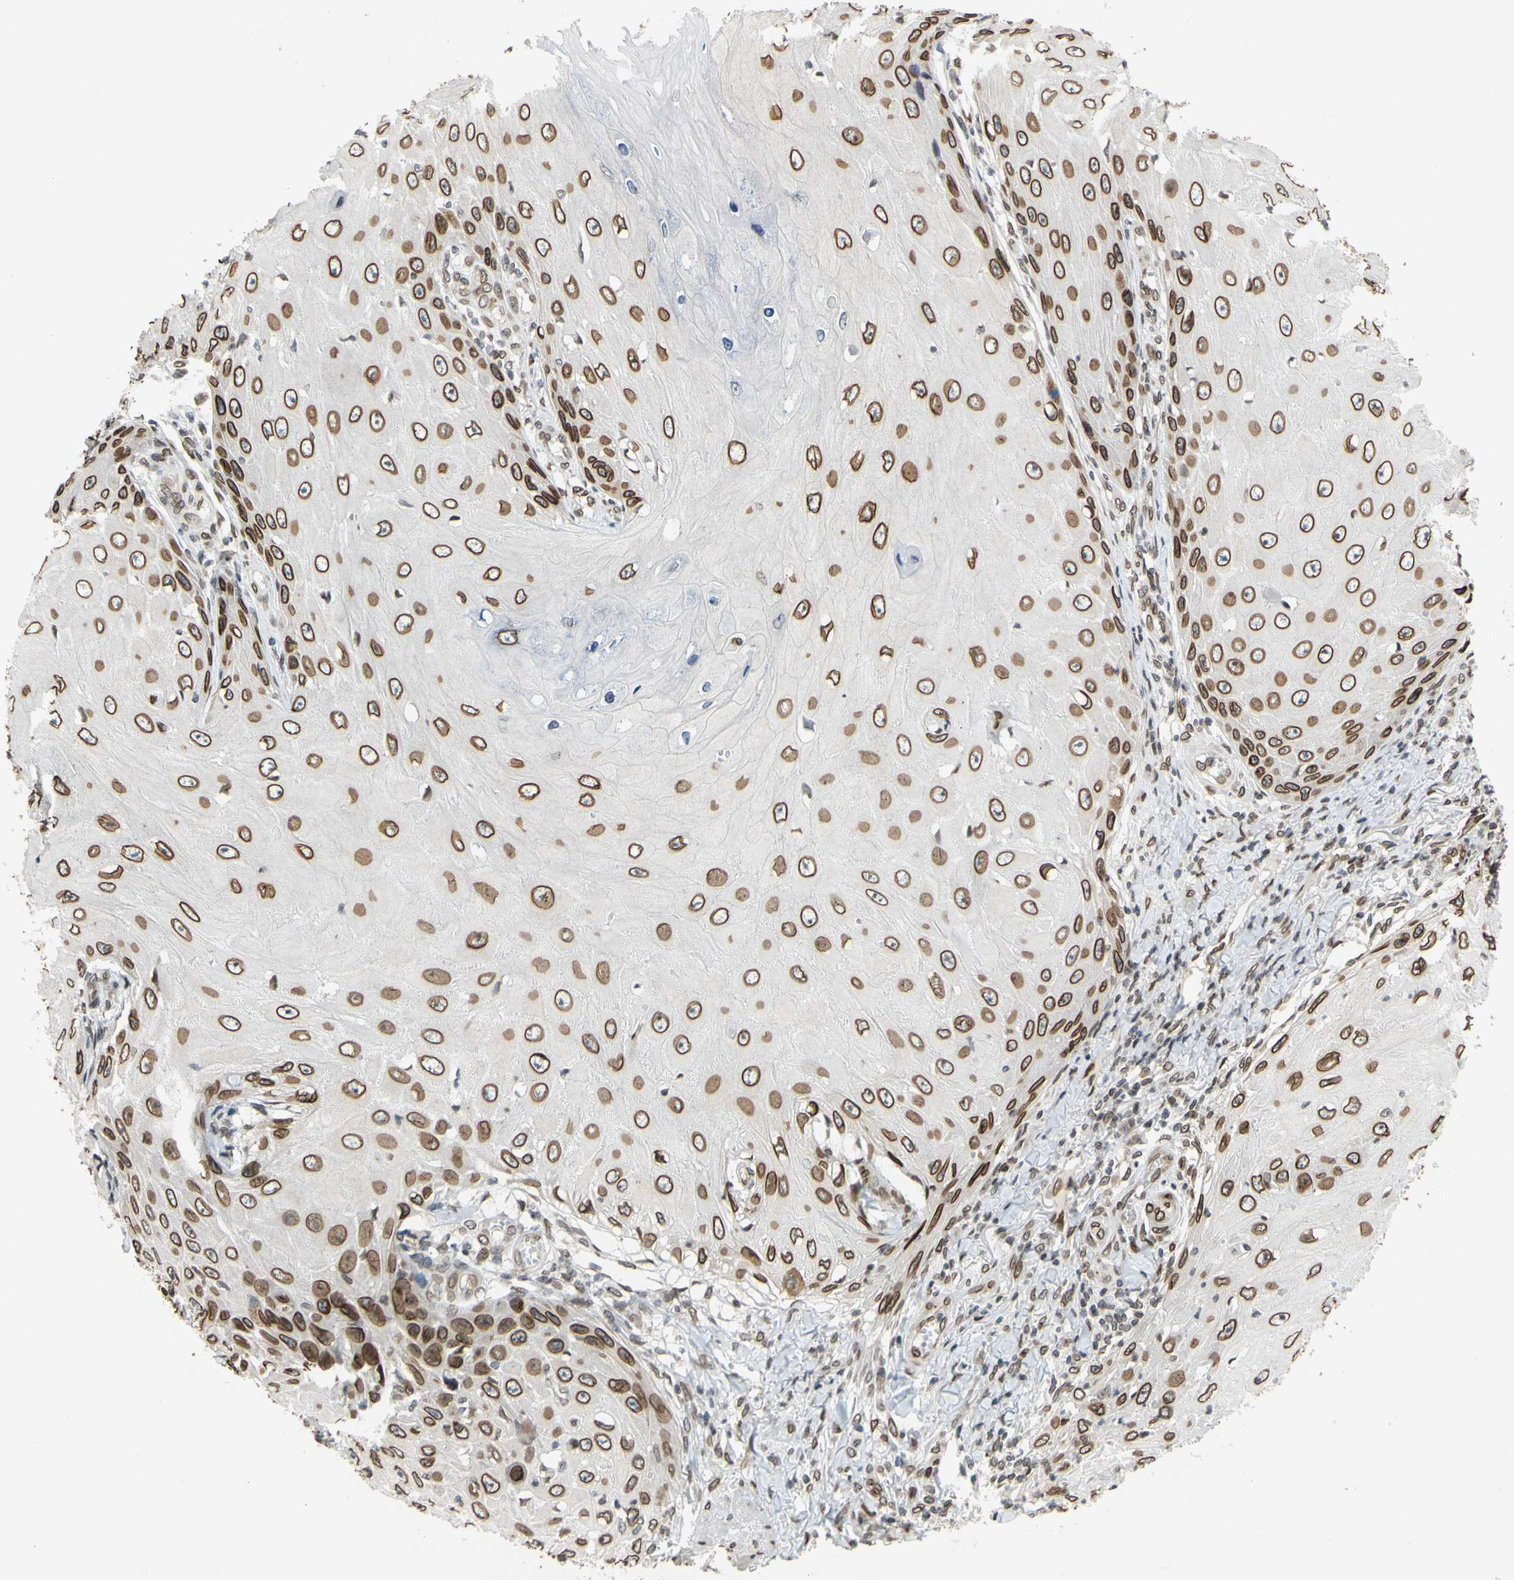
{"staining": {"intensity": "strong", "quantity": ">75%", "location": "cytoplasmic/membranous,nuclear"}, "tissue": "skin cancer", "cell_type": "Tumor cells", "image_type": "cancer", "snomed": [{"axis": "morphology", "description": "Squamous cell carcinoma, NOS"}, {"axis": "topography", "description": "Skin"}], "caption": "Immunohistochemical staining of squamous cell carcinoma (skin) shows high levels of strong cytoplasmic/membranous and nuclear staining in about >75% of tumor cells.", "gene": "SUN1", "patient": {"sex": "female", "age": 73}}